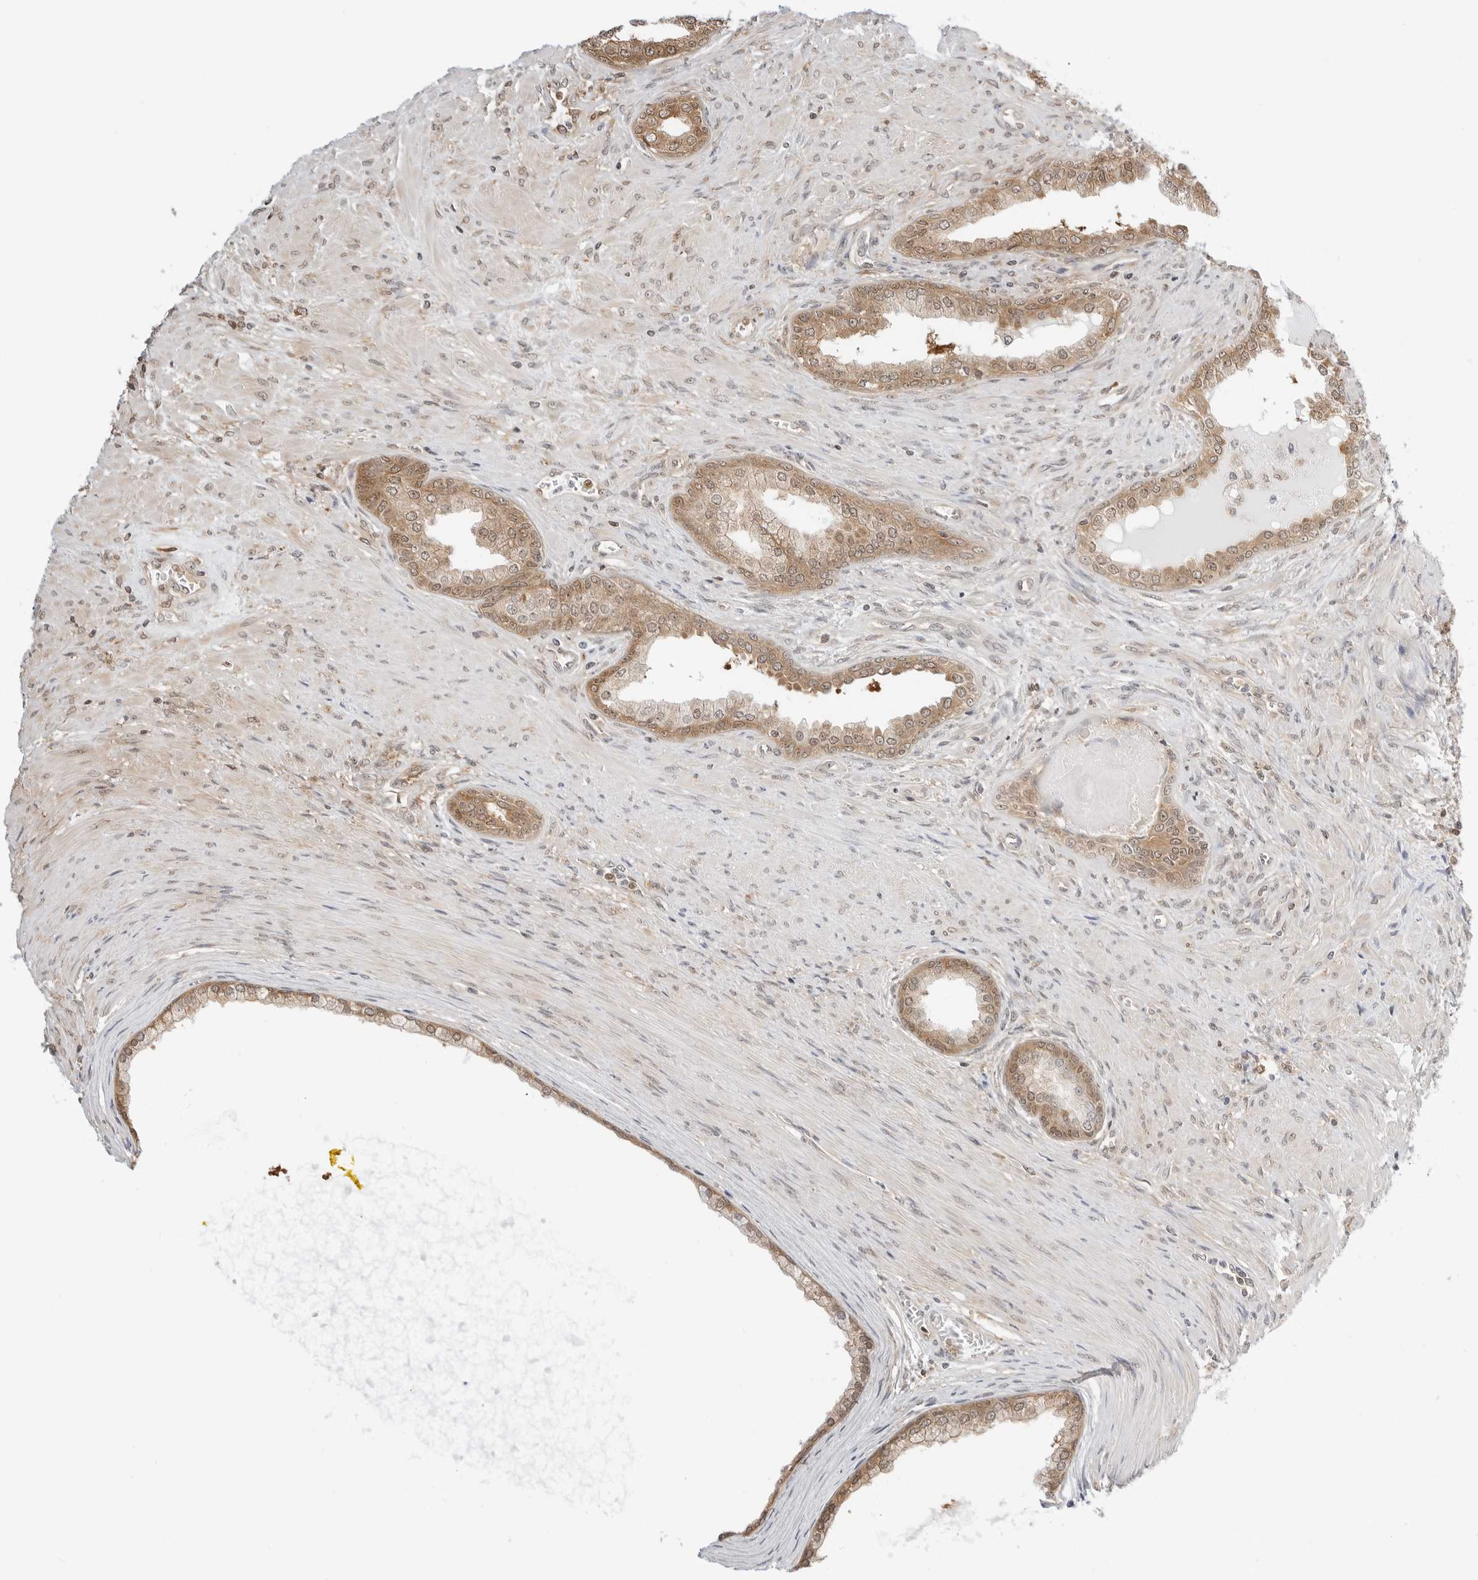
{"staining": {"intensity": "moderate", "quantity": ">75%", "location": "cytoplasmic/membranous,nuclear"}, "tissue": "prostate cancer", "cell_type": "Tumor cells", "image_type": "cancer", "snomed": [{"axis": "morphology", "description": "Normal tissue, NOS"}, {"axis": "morphology", "description": "Adenocarcinoma, Low grade"}, {"axis": "topography", "description": "Prostate"}, {"axis": "topography", "description": "Peripheral nerve tissue"}], "caption": "This histopathology image exhibits IHC staining of human prostate cancer (low-grade adenocarcinoma), with medium moderate cytoplasmic/membranous and nuclear positivity in about >75% of tumor cells.", "gene": "NUDC", "patient": {"sex": "male", "age": 71}}